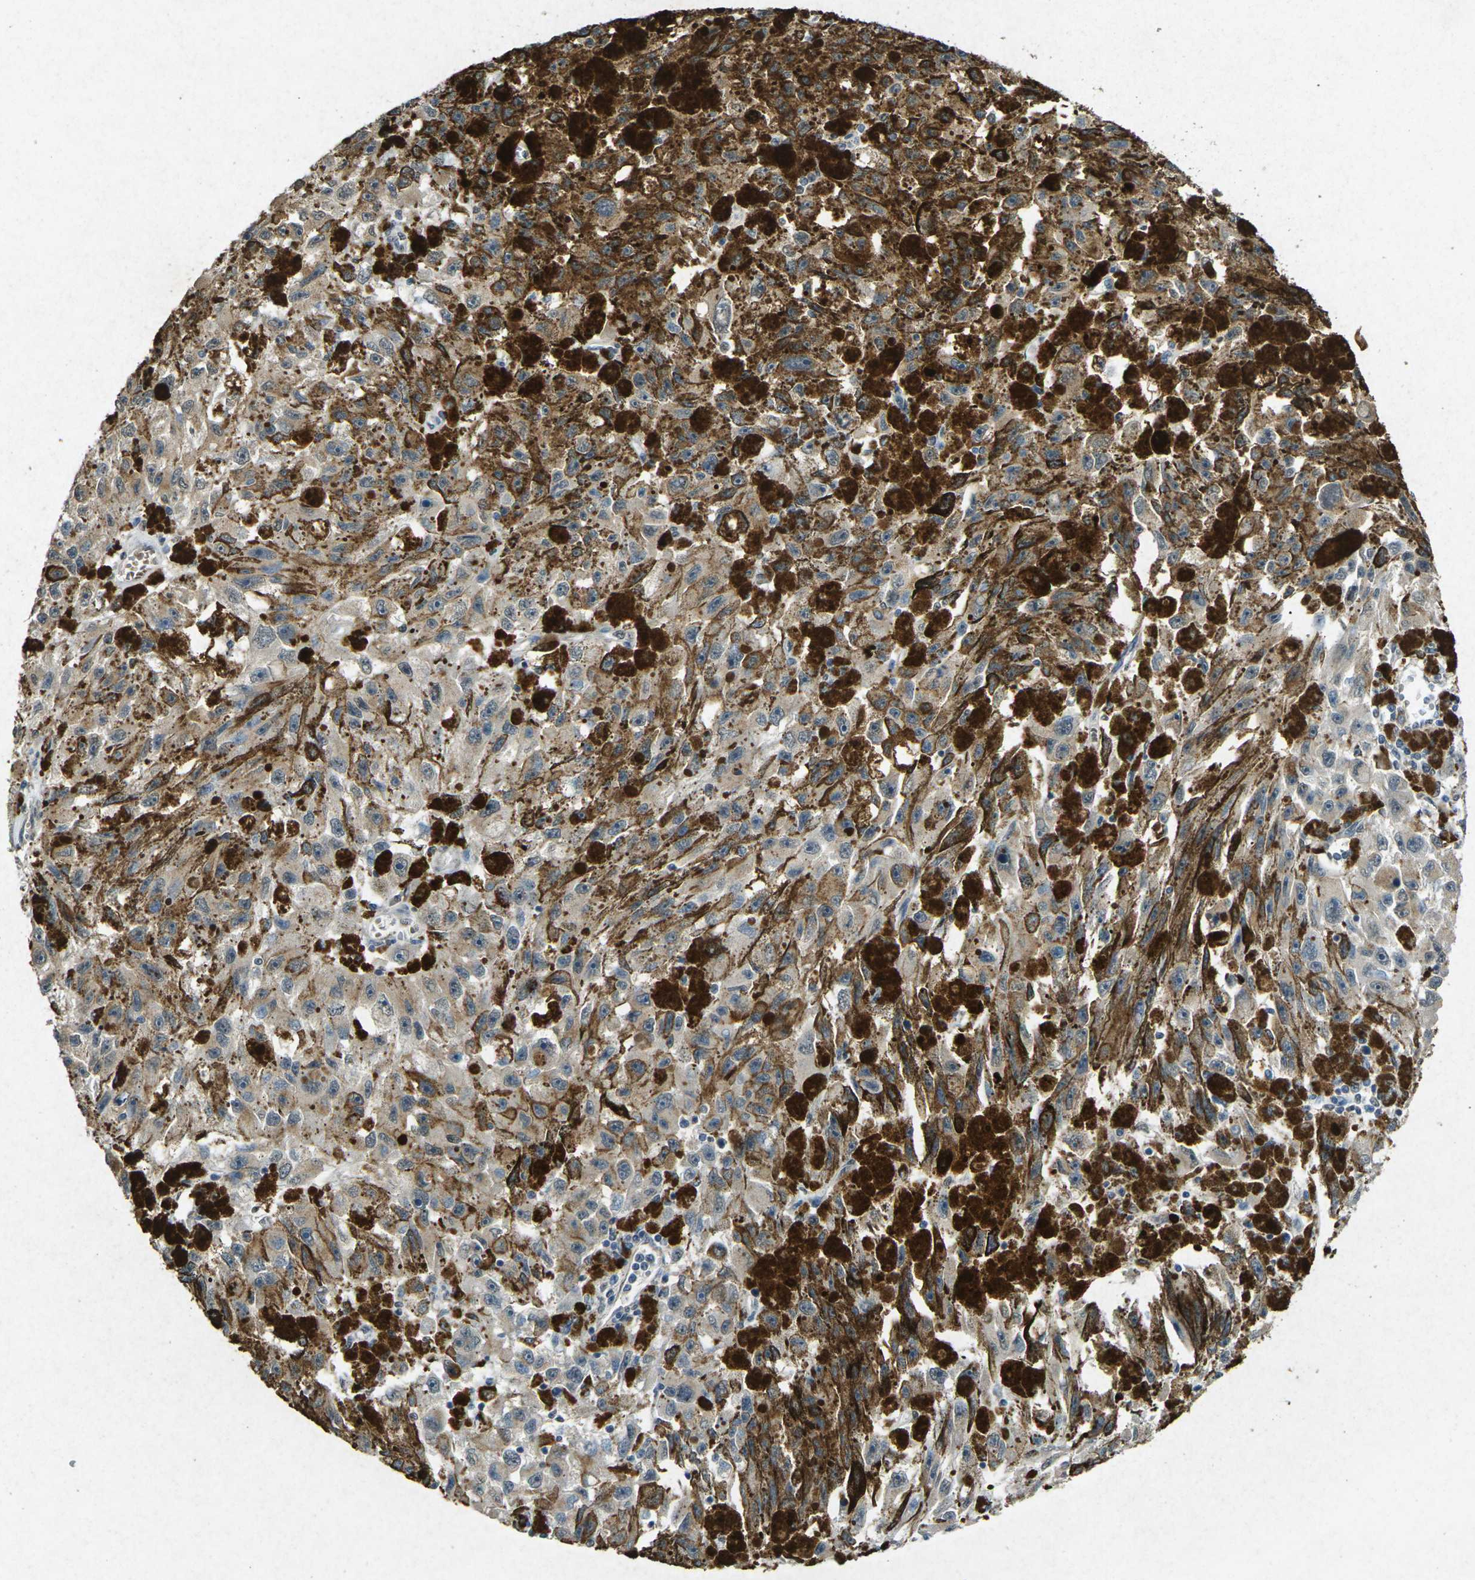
{"staining": {"intensity": "moderate", "quantity": ">75%", "location": "cytoplasmic/membranous"}, "tissue": "melanoma", "cell_type": "Tumor cells", "image_type": "cancer", "snomed": [{"axis": "morphology", "description": "Malignant melanoma in situ"}, {"axis": "morphology", "description": "Malignant melanoma, NOS"}, {"axis": "topography", "description": "Skin"}], "caption": "Melanoma stained with DAB immunohistochemistry (IHC) displays medium levels of moderate cytoplasmic/membranous staining in about >75% of tumor cells. (brown staining indicates protein expression, while blue staining denotes nuclei).", "gene": "RGMA", "patient": {"sex": "female", "age": 88}}